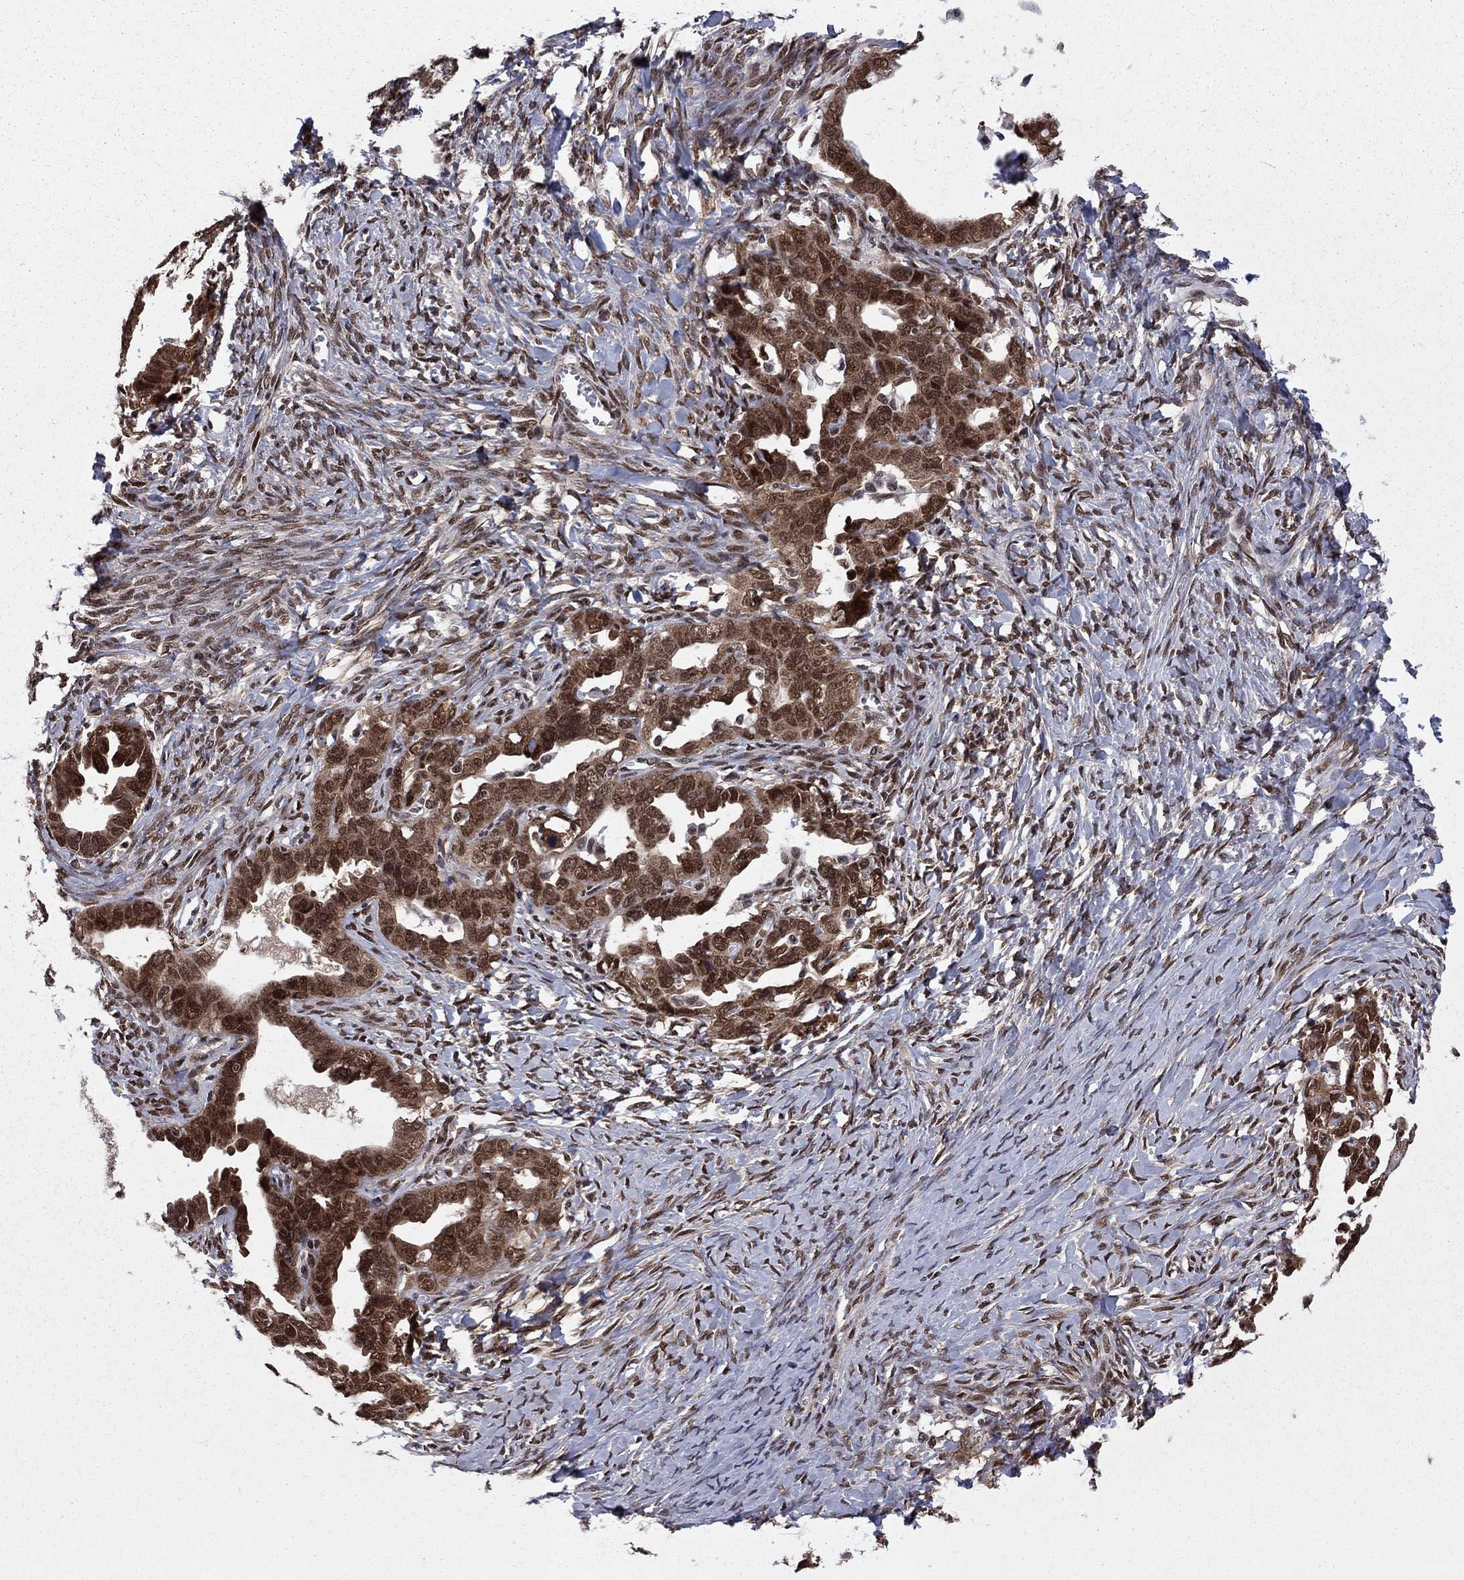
{"staining": {"intensity": "strong", "quantity": "25%-75%", "location": "cytoplasmic/membranous,nuclear"}, "tissue": "ovarian cancer", "cell_type": "Tumor cells", "image_type": "cancer", "snomed": [{"axis": "morphology", "description": "Cystadenocarcinoma, serous, NOS"}, {"axis": "topography", "description": "Ovary"}], "caption": "Immunohistochemistry staining of ovarian serous cystadenocarcinoma, which demonstrates high levels of strong cytoplasmic/membranous and nuclear positivity in about 25%-75% of tumor cells indicating strong cytoplasmic/membranous and nuclear protein positivity. The staining was performed using DAB (3,3'-diaminobenzidine) (brown) for protein detection and nuclei were counterstained in hematoxylin (blue).", "gene": "SAP30L", "patient": {"sex": "female", "age": 69}}